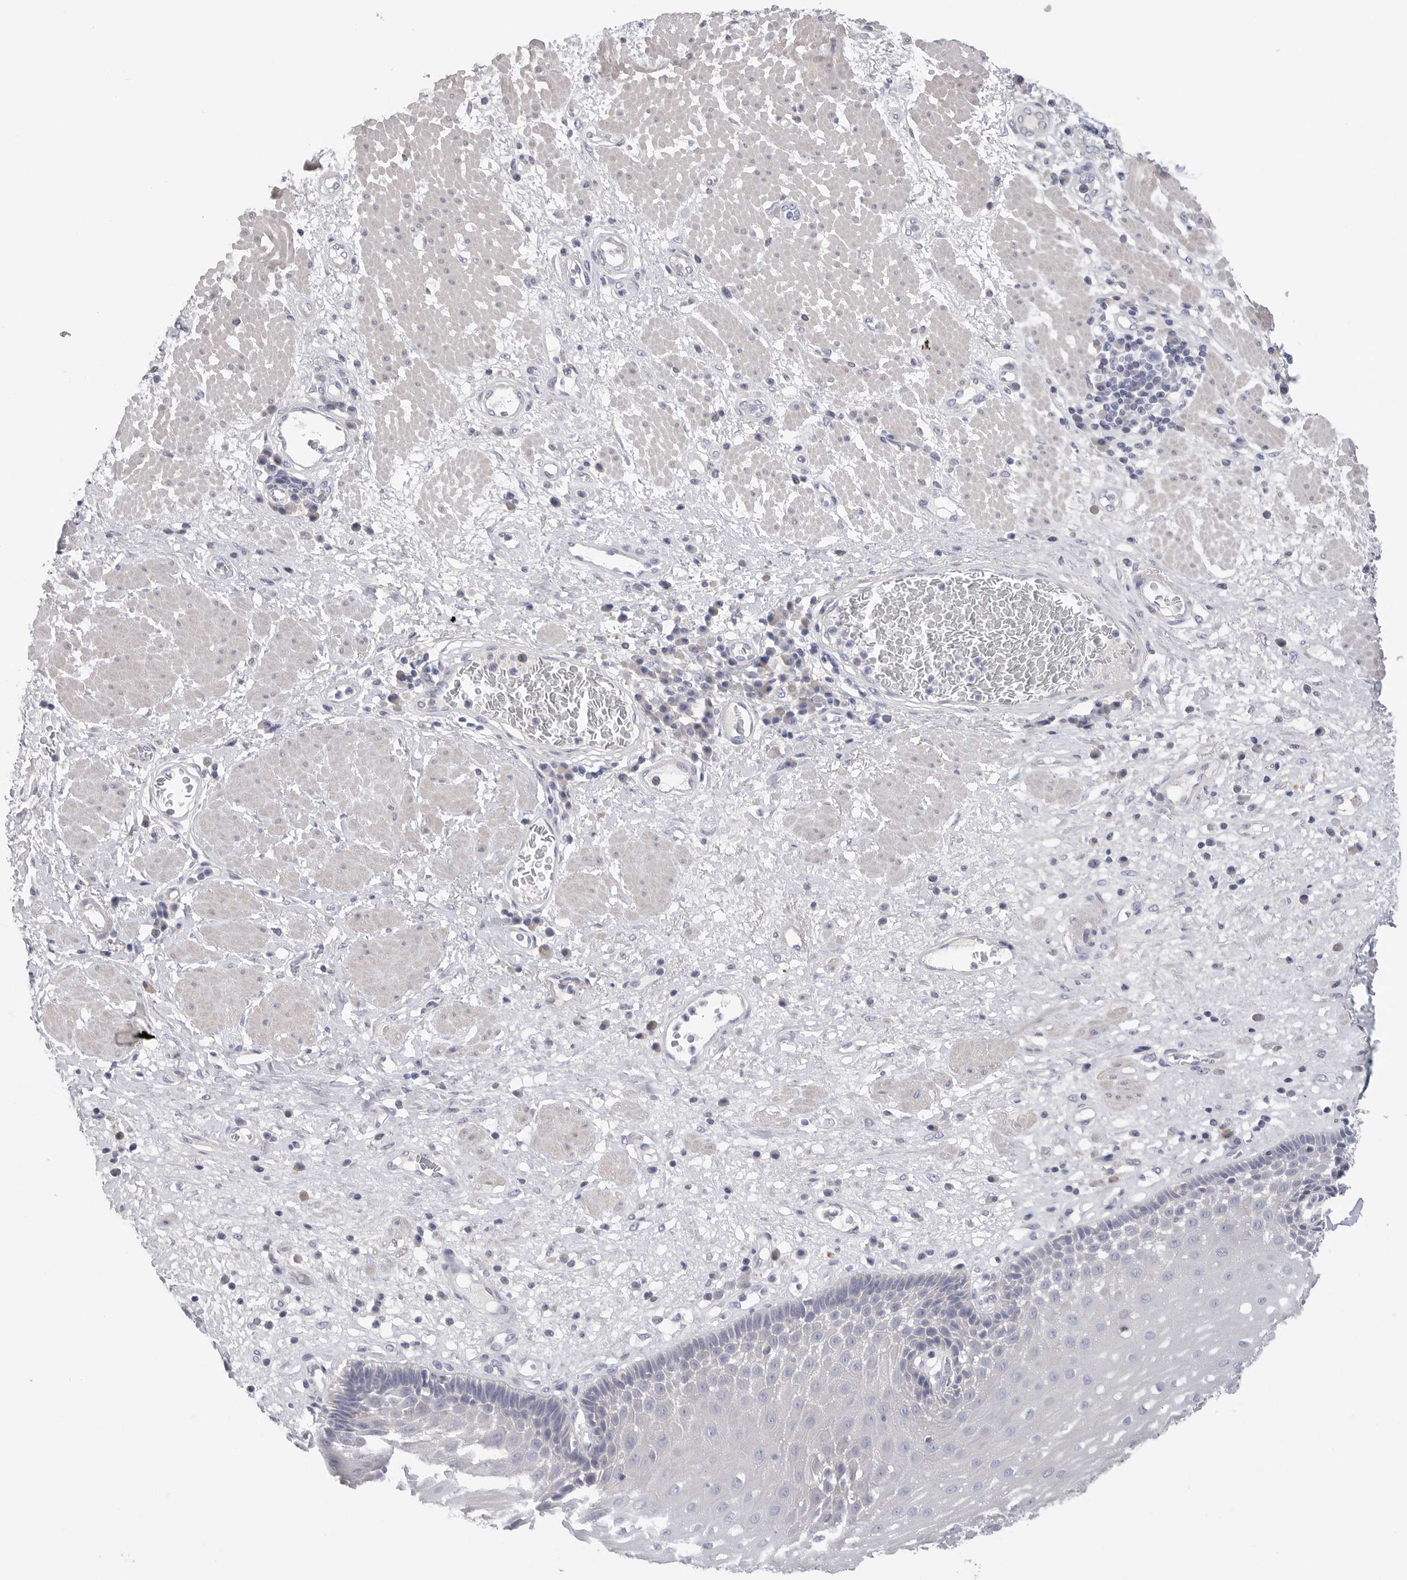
{"staining": {"intensity": "negative", "quantity": "none", "location": "none"}, "tissue": "esophagus", "cell_type": "Squamous epithelial cells", "image_type": "normal", "snomed": [{"axis": "morphology", "description": "Normal tissue, NOS"}, {"axis": "morphology", "description": "Adenocarcinoma, NOS"}, {"axis": "topography", "description": "Esophagus"}], "caption": "Immunohistochemical staining of benign esophagus exhibits no significant positivity in squamous epithelial cells.", "gene": "CAMK2B", "patient": {"sex": "male", "age": 62}}